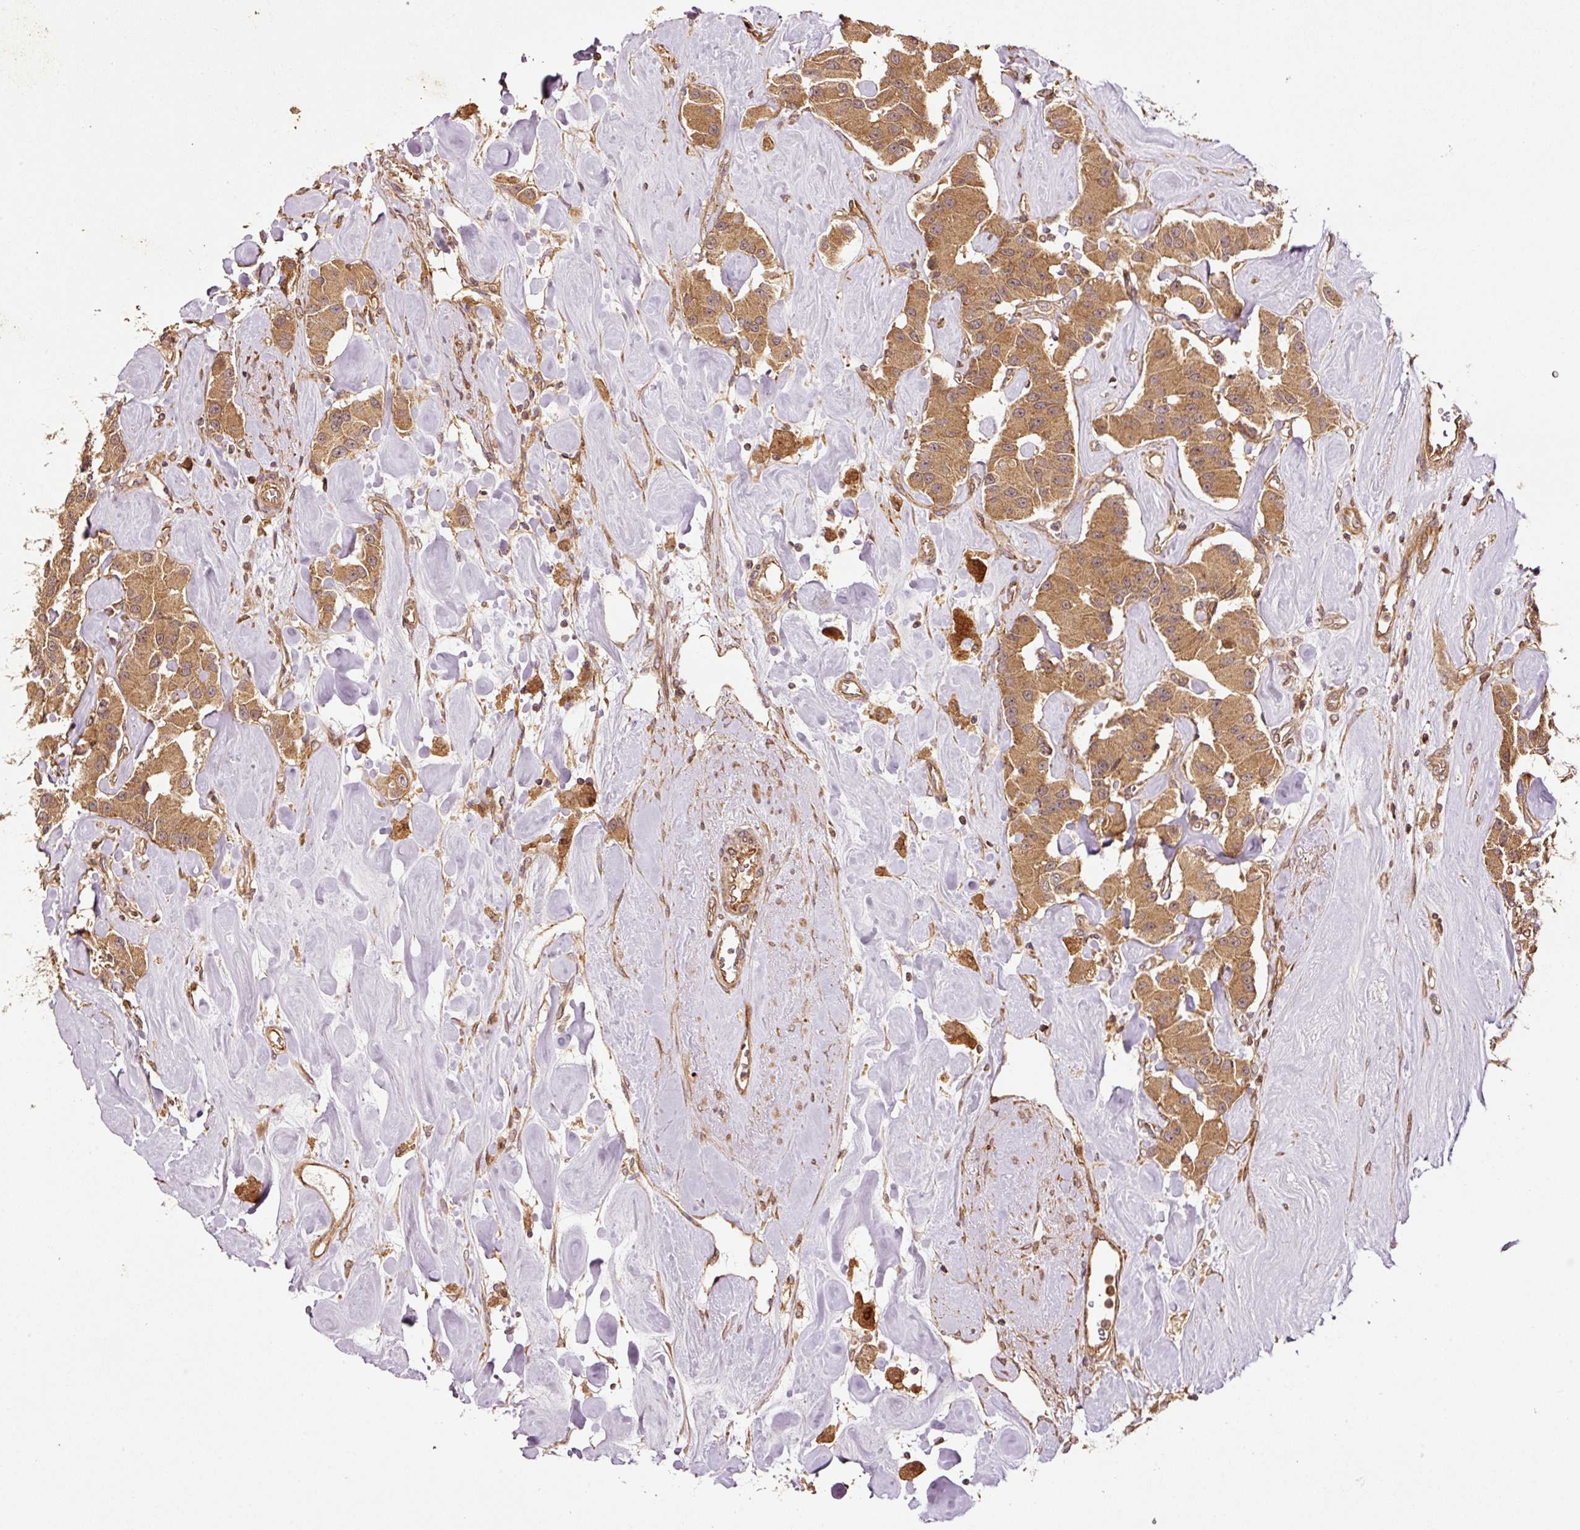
{"staining": {"intensity": "moderate", "quantity": ">75%", "location": "cytoplasmic/membranous,nuclear"}, "tissue": "carcinoid", "cell_type": "Tumor cells", "image_type": "cancer", "snomed": [{"axis": "morphology", "description": "Carcinoid, malignant, NOS"}, {"axis": "topography", "description": "Pancreas"}], "caption": "Immunohistochemical staining of malignant carcinoid exhibits medium levels of moderate cytoplasmic/membranous and nuclear protein positivity in about >75% of tumor cells.", "gene": "OXER1", "patient": {"sex": "male", "age": 41}}